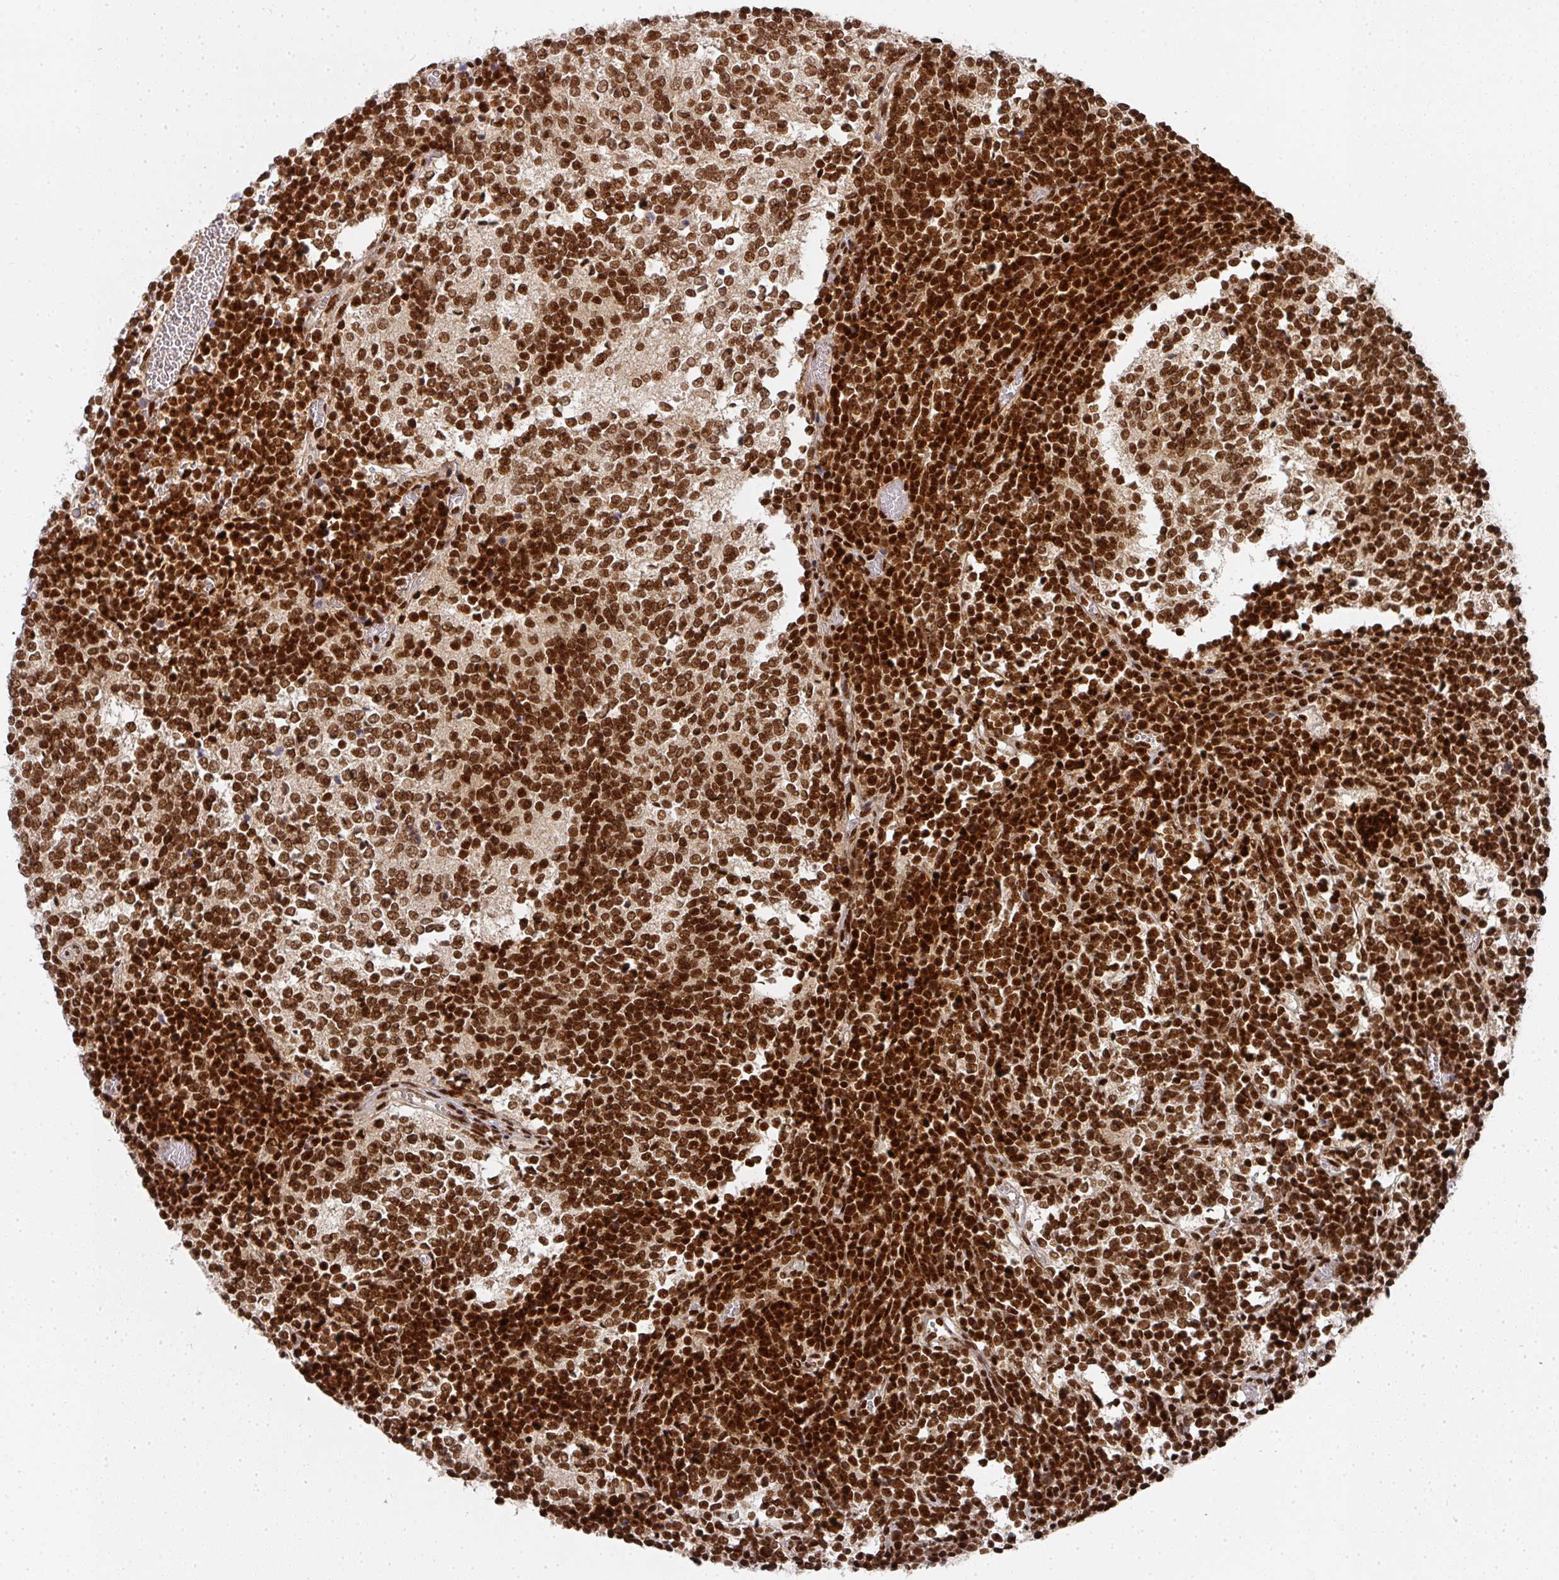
{"staining": {"intensity": "strong", "quantity": ">75%", "location": "nuclear"}, "tissue": "glioma", "cell_type": "Tumor cells", "image_type": "cancer", "snomed": [{"axis": "morphology", "description": "Glioma, malignant, Low grade"}, {"axis": "topography", "description": "Brain"}], "caption": "Protein analysis of glioma tissue exhibits strong nuclear staining in about >75% of tumor cells.", "gene": "DIDO1", "patient": {"sex": "female", "age": 1}}